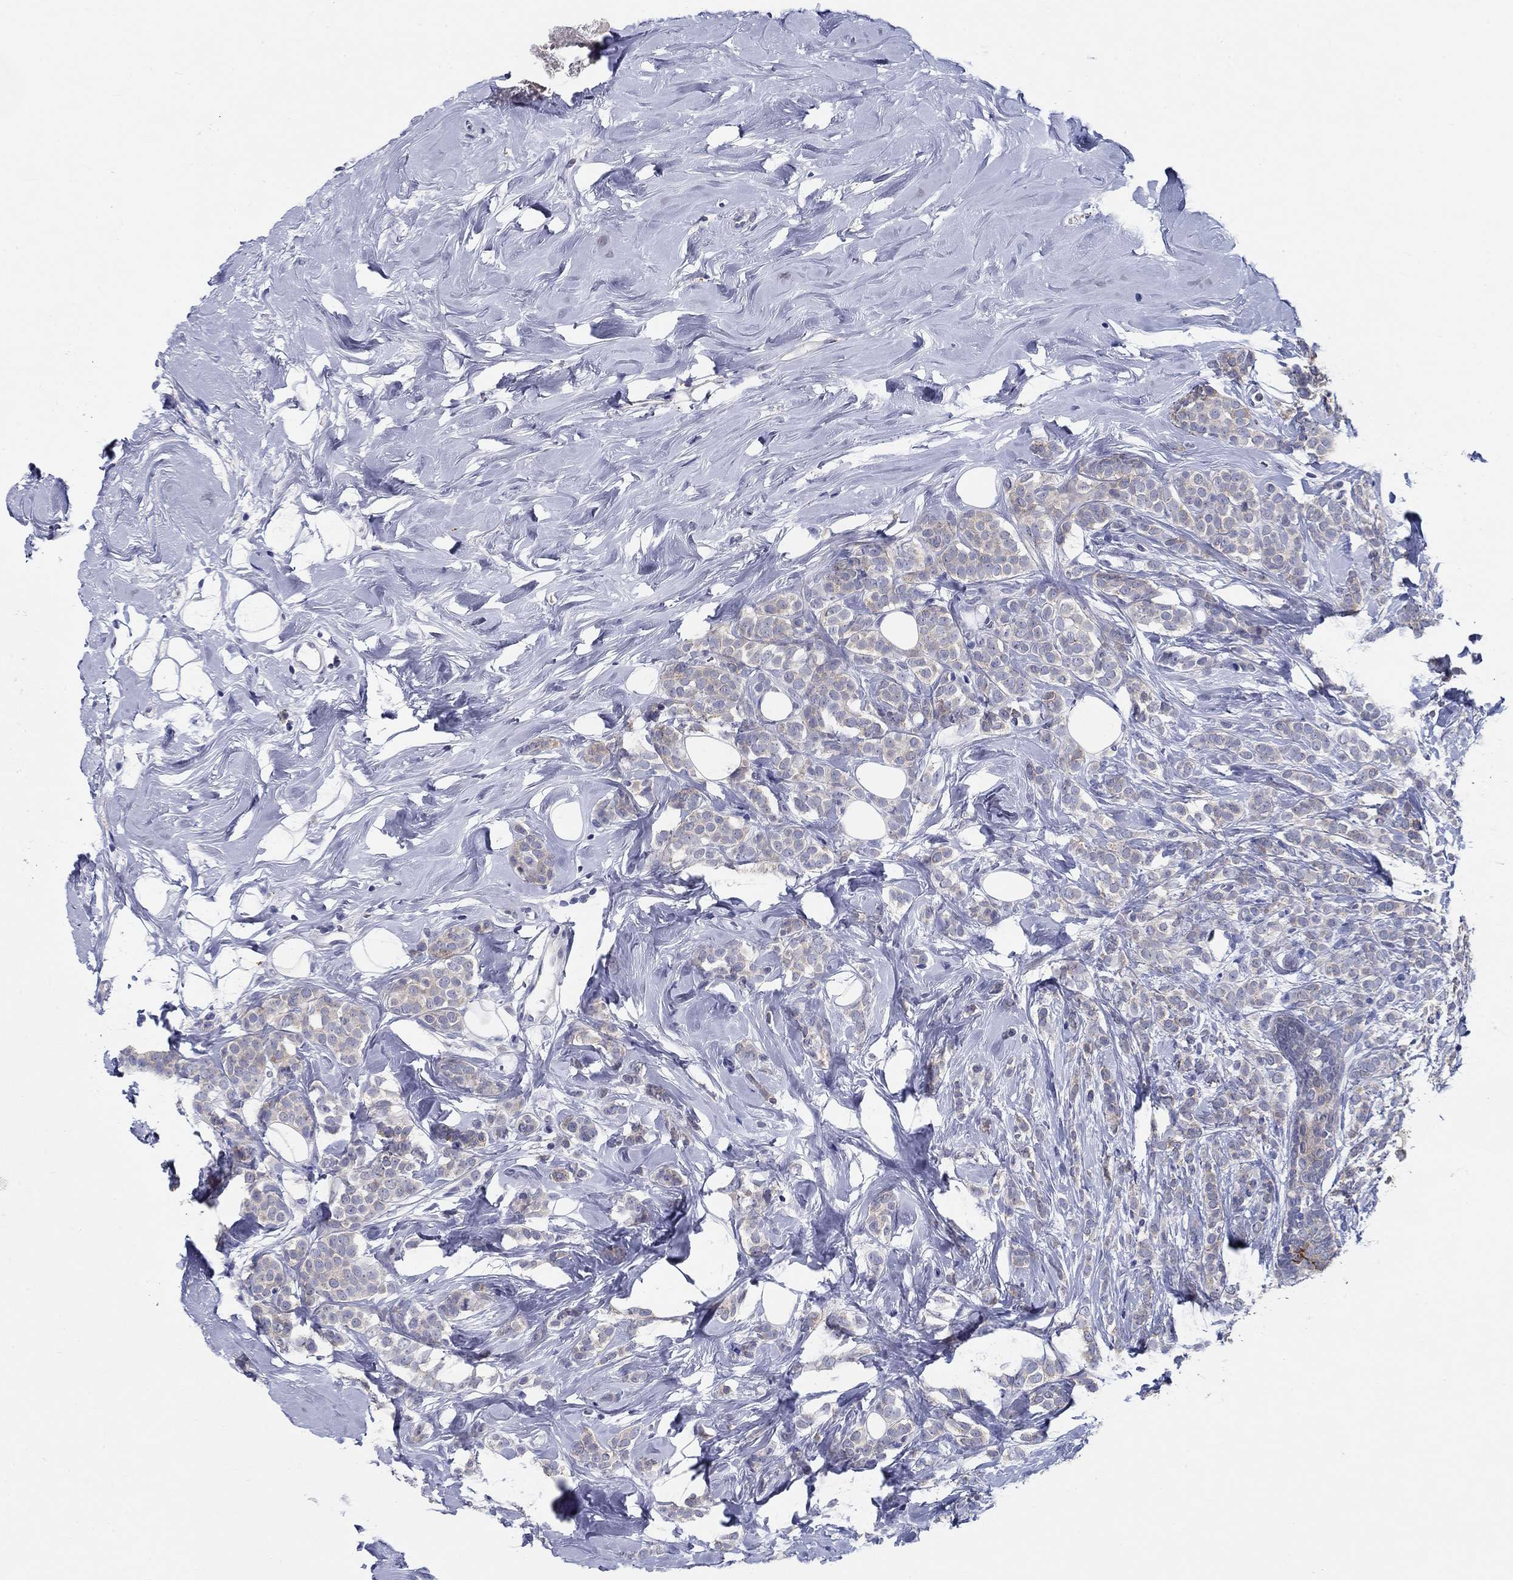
{"staining": {"intensity": "weak", "quantity": "<25%", "location": "cytoplasmic/membranous"}, "tissue": "breast cancer", "cell_type": "Tumor cells", "image_type": "cancer", "snomed": [{"axis": "morphology", "description": "Lobular carcinoma"}, {"axis": "topography", "description": "Breast"}], "caption": "Tumor cells show no significant expression in breast cancer (lobular carcinoma).", "gene": "RAP1GAP", "patient": {"sex": "female", "age": 49}}